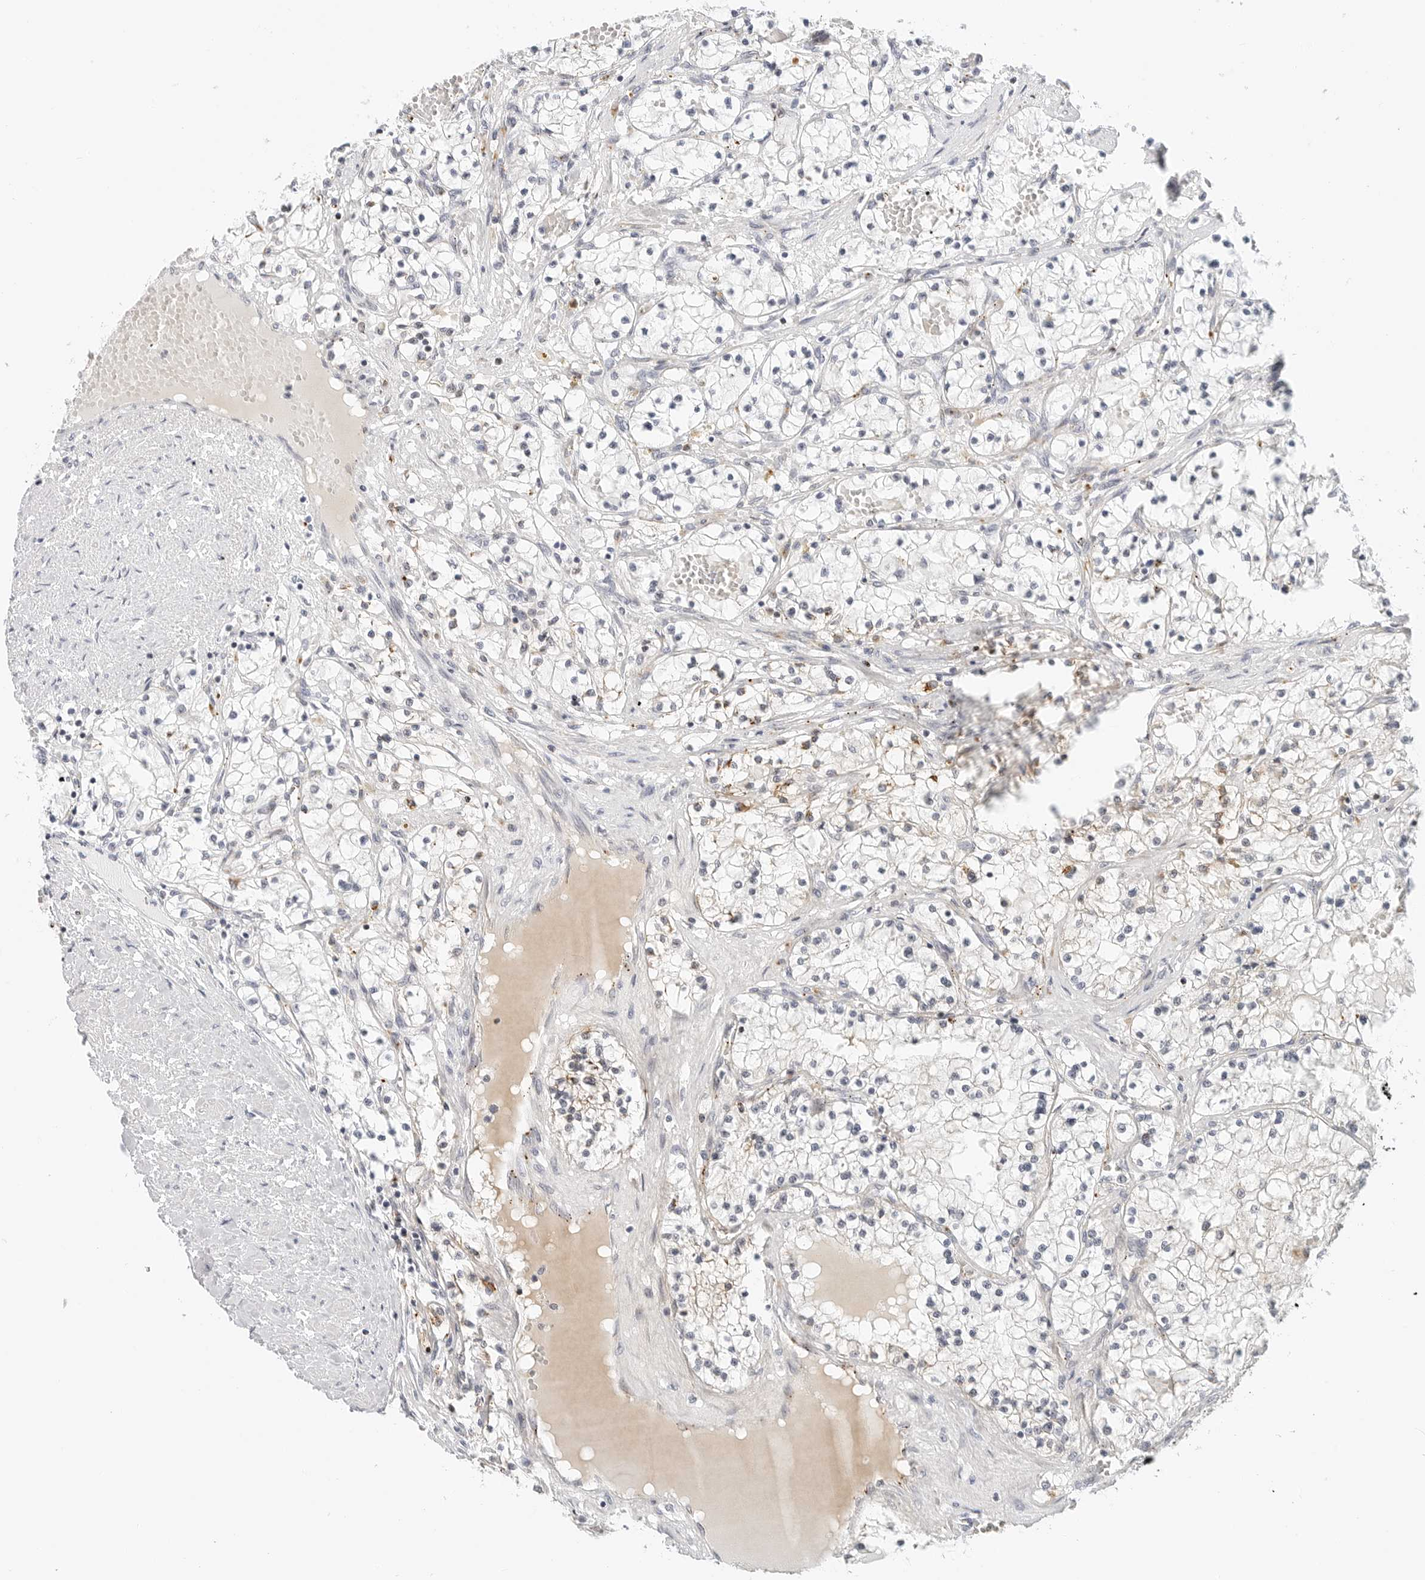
{"staining": {"intensity": "weak", "quantity": "<25%", "location": "cytoplasmic/membranous"}, "tissue": "renal cancer", "cell_type": "Tumor cells", "image_type": "cancer", "snomed": [{"axis": "morphology", "description": "Normal tissue, NOS"}, {"axis": "morphology", "description": "Adenocarcinoma, NOS"}, {"axis": "topography", "description": "Kidney"}], "caption": "The image displays no staining of tumor cells in renal cancer.", "gene": "TSEN2", "patient": {"sex": "male", "age": 68}}